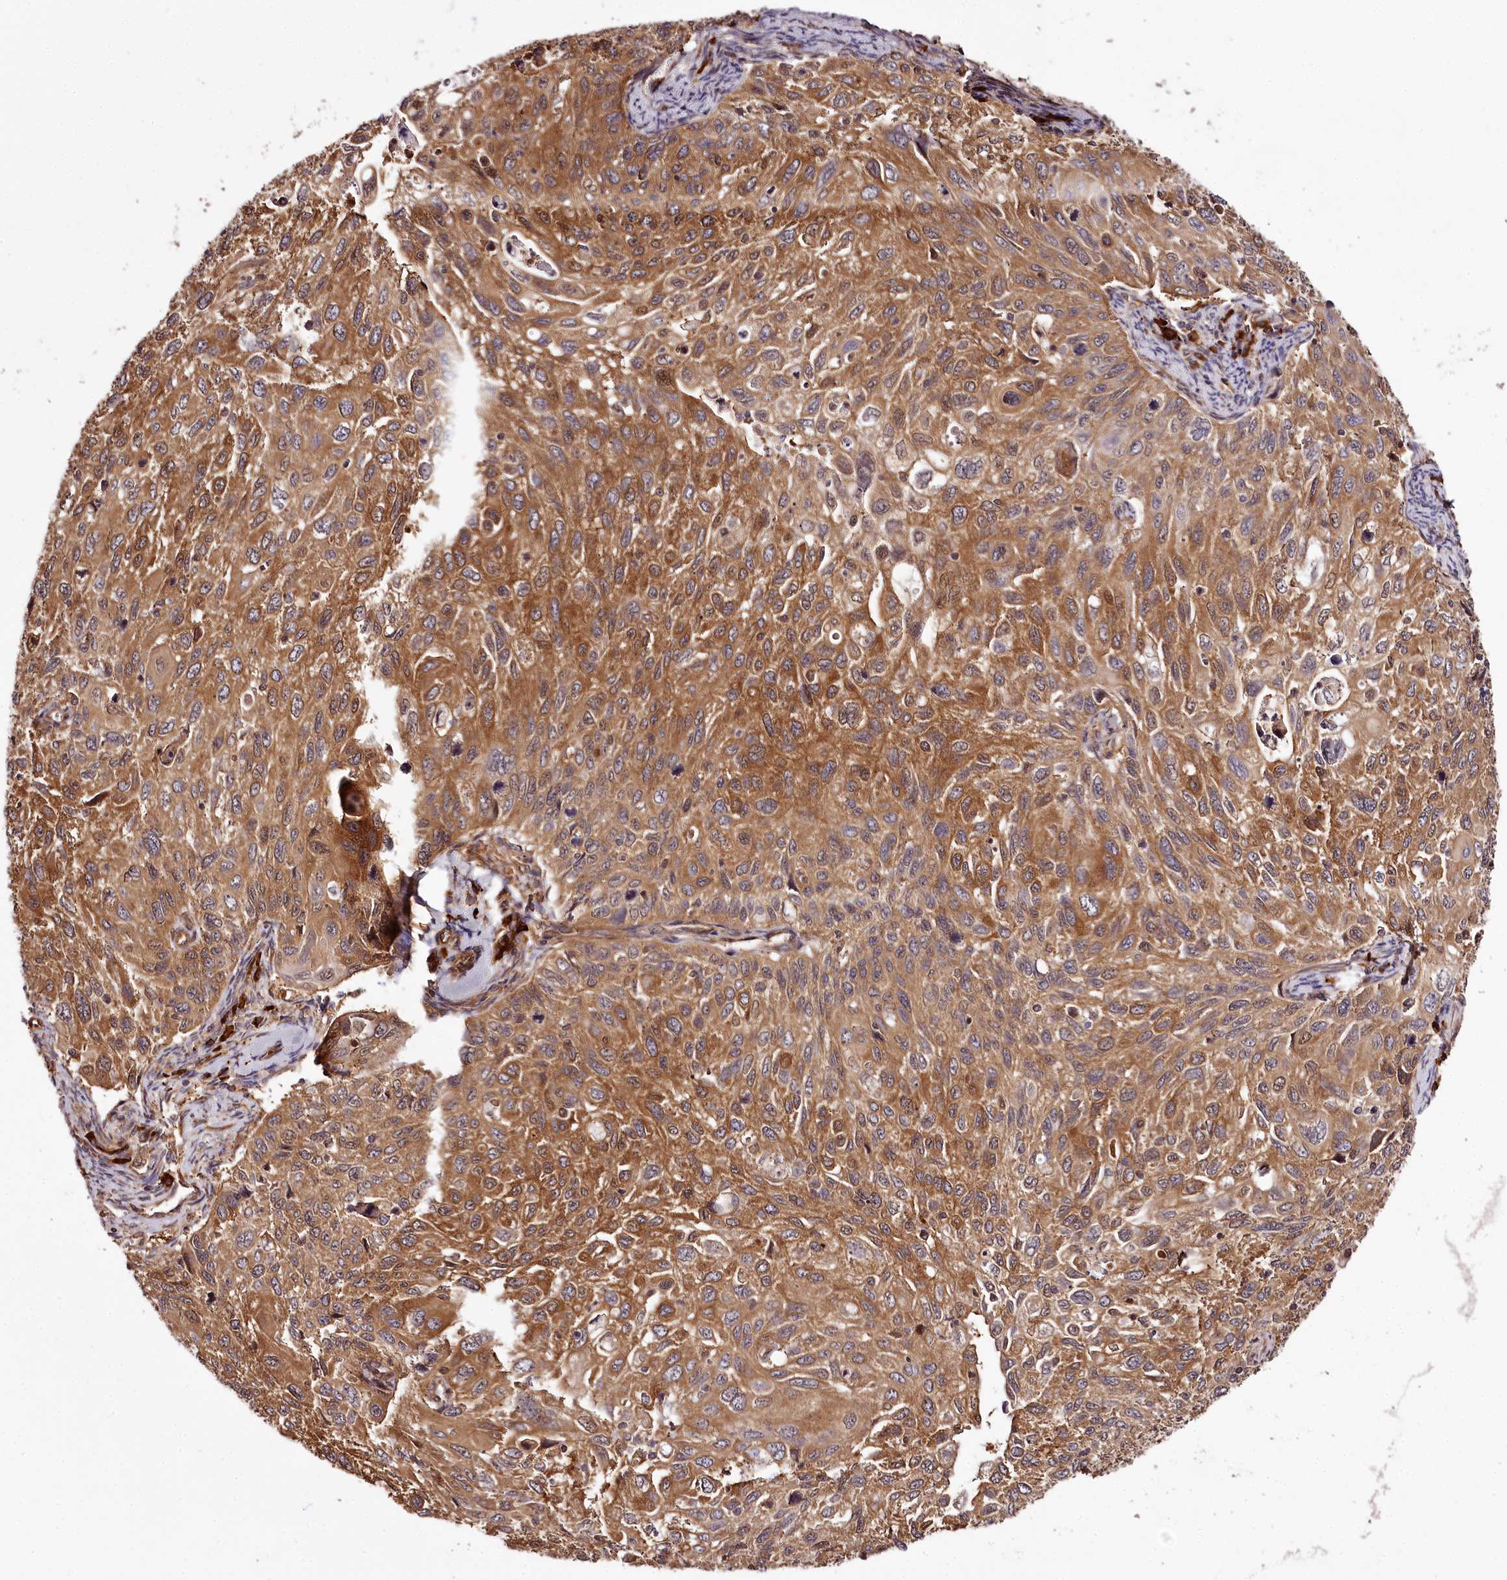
{"staining": {"intensity": "moderate", "quantity": ">75%", "location": "cytoplasmic/membranous"}, "tissue": "cervical cancer", "cell_type": "Tumor cells", "image_type": "cancer", "snomed": [{"axis": "morphology", "description": "Squamous cell carcinoma, NOS"}, {"axis": "topography", "description": "Cervix"}], "caption": "An image of cervical cancer (squamous cell carcinoma) stained for a protein exhibits moderate cytoplasmic/membranous brown staining in tumor cells.", "gene": "TARS1", "patient": {"sex": "female", "age": 70}}